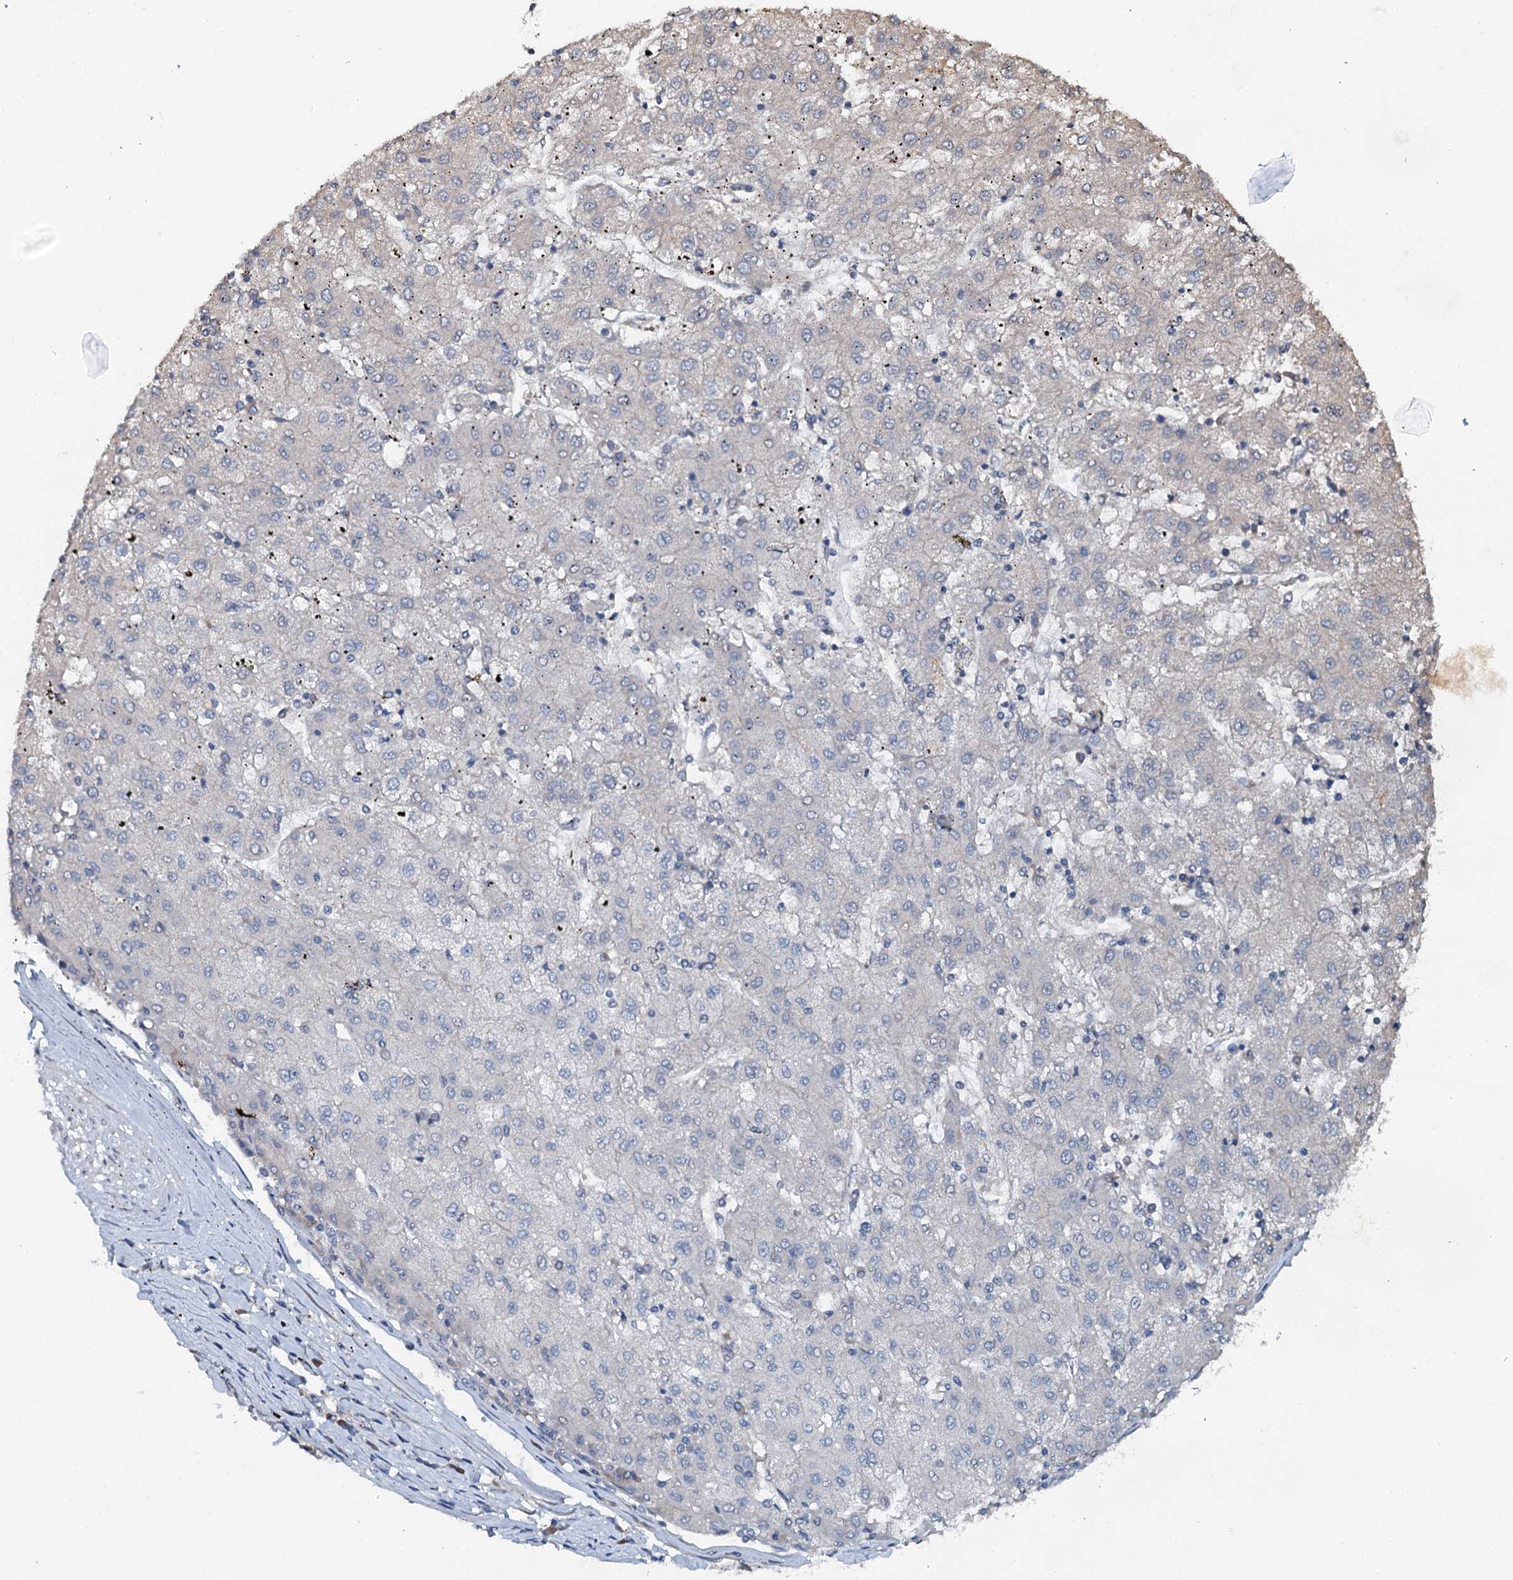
{"staining": {"intensity": "negative", "quantity": "none", "location": "none"}, "tissue": "liver cancer", "cell_type": "Tumor cells", "image_type": "cancer", "snomed": [{"axis": "morphology", "description": "Carcinoma, Hepatocellular, NOS"}, {"axis": "topography", "description": "Liver"}], "caption": "IHC of liver cancer exhibits no expression in tumor cells.", "gene": "FLYWCH1", "patient": {"sex": "male", "age": 72}}